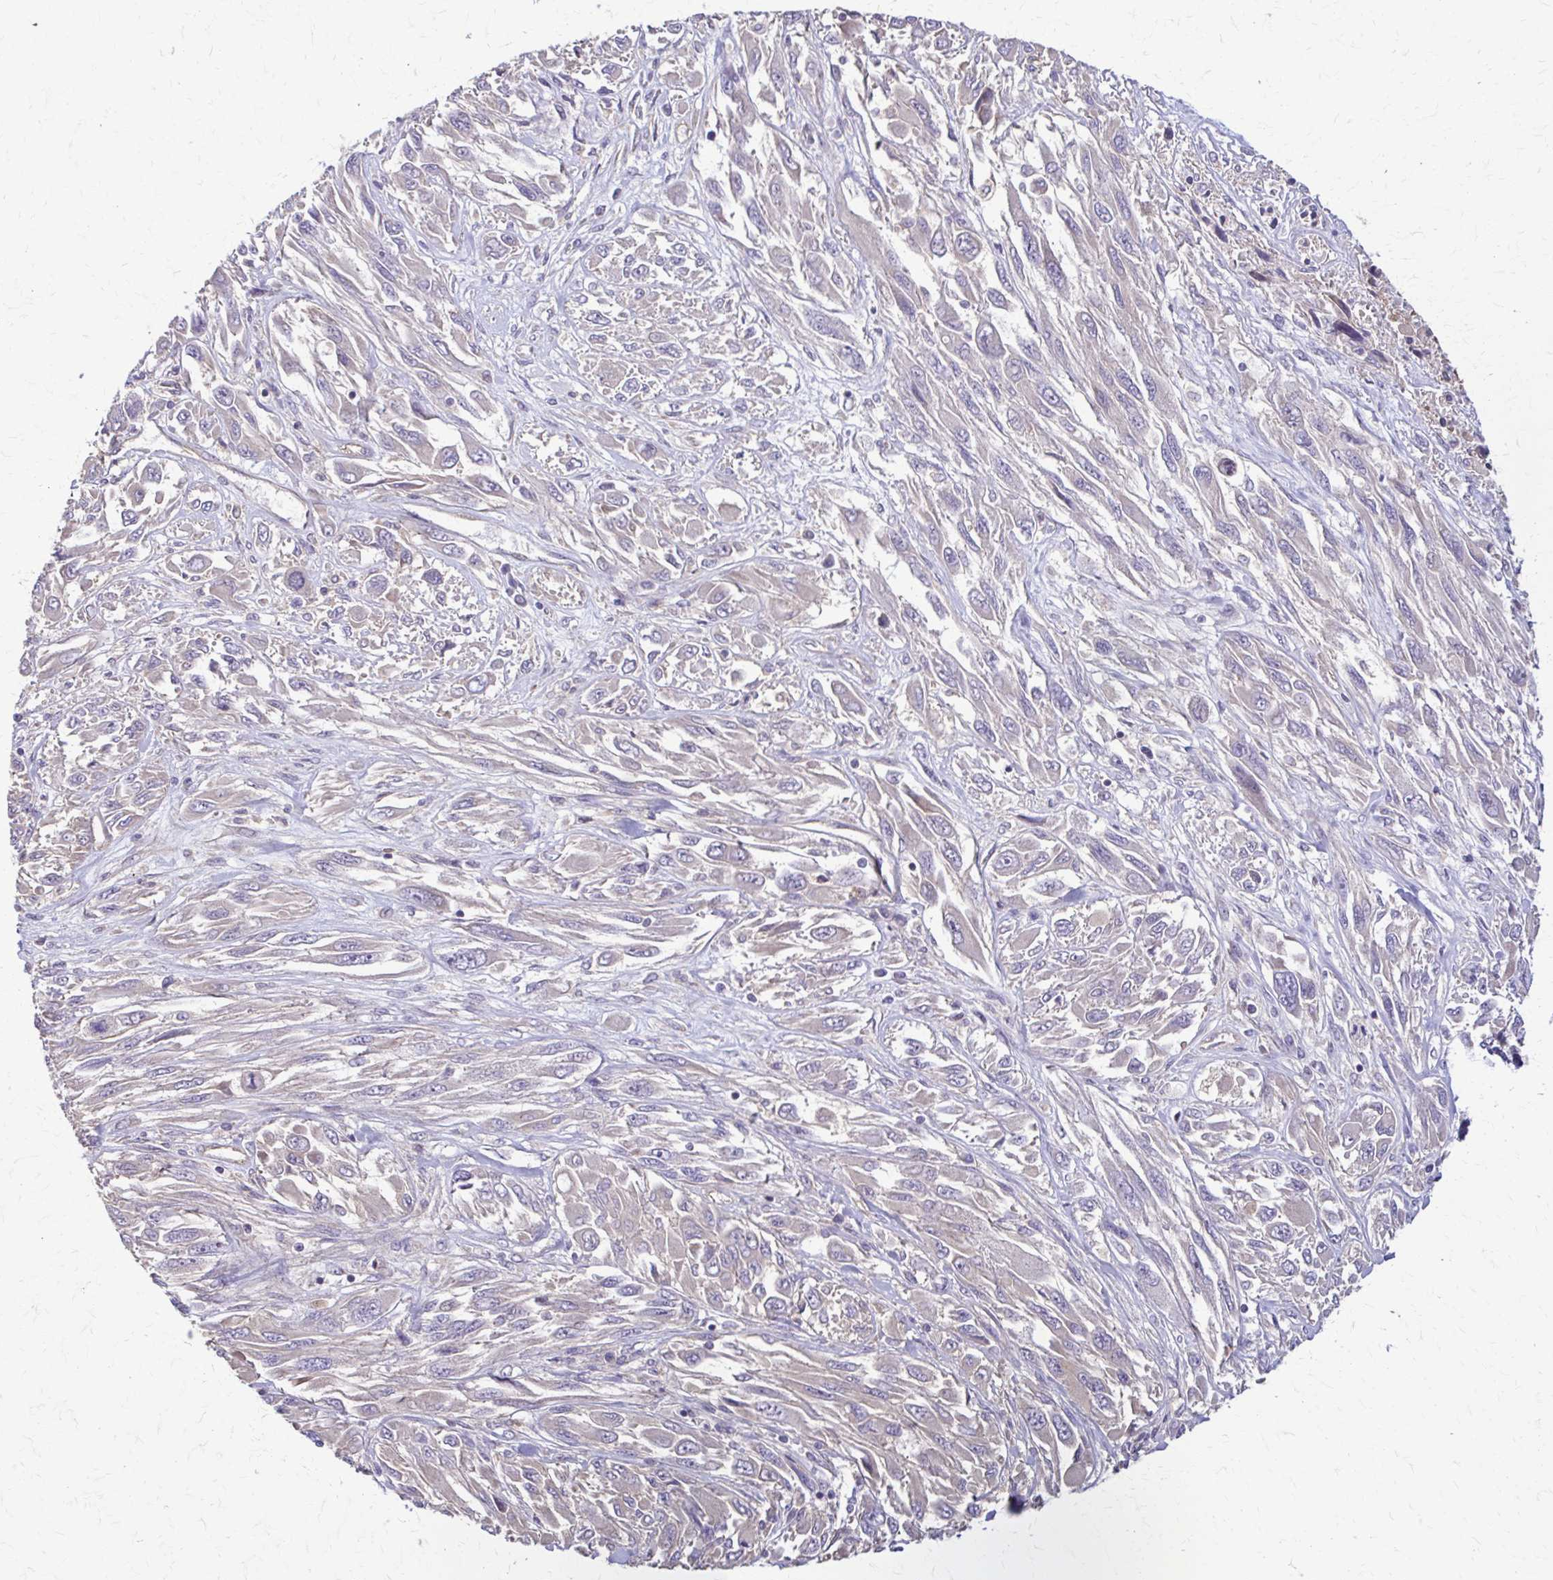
{"staining": {"intensity": "negative", "quantity": "none", "location": "none"}, "tissue": "melanoma", "cell_type": "Tumor cells", "image_type": "cancer", "snomed": [{"axis": "morphology", "description": "Malignant melanoma, NOS"}, {"axis": "topography", "description": "Skin"}], "caption": "A high-resolution micrograph shows IHC staining of malignant melanoma, which demonstrates no significant staining in tumor cells.", "gene": "DSP", "patient": {"sex": "female", "age": 91}}